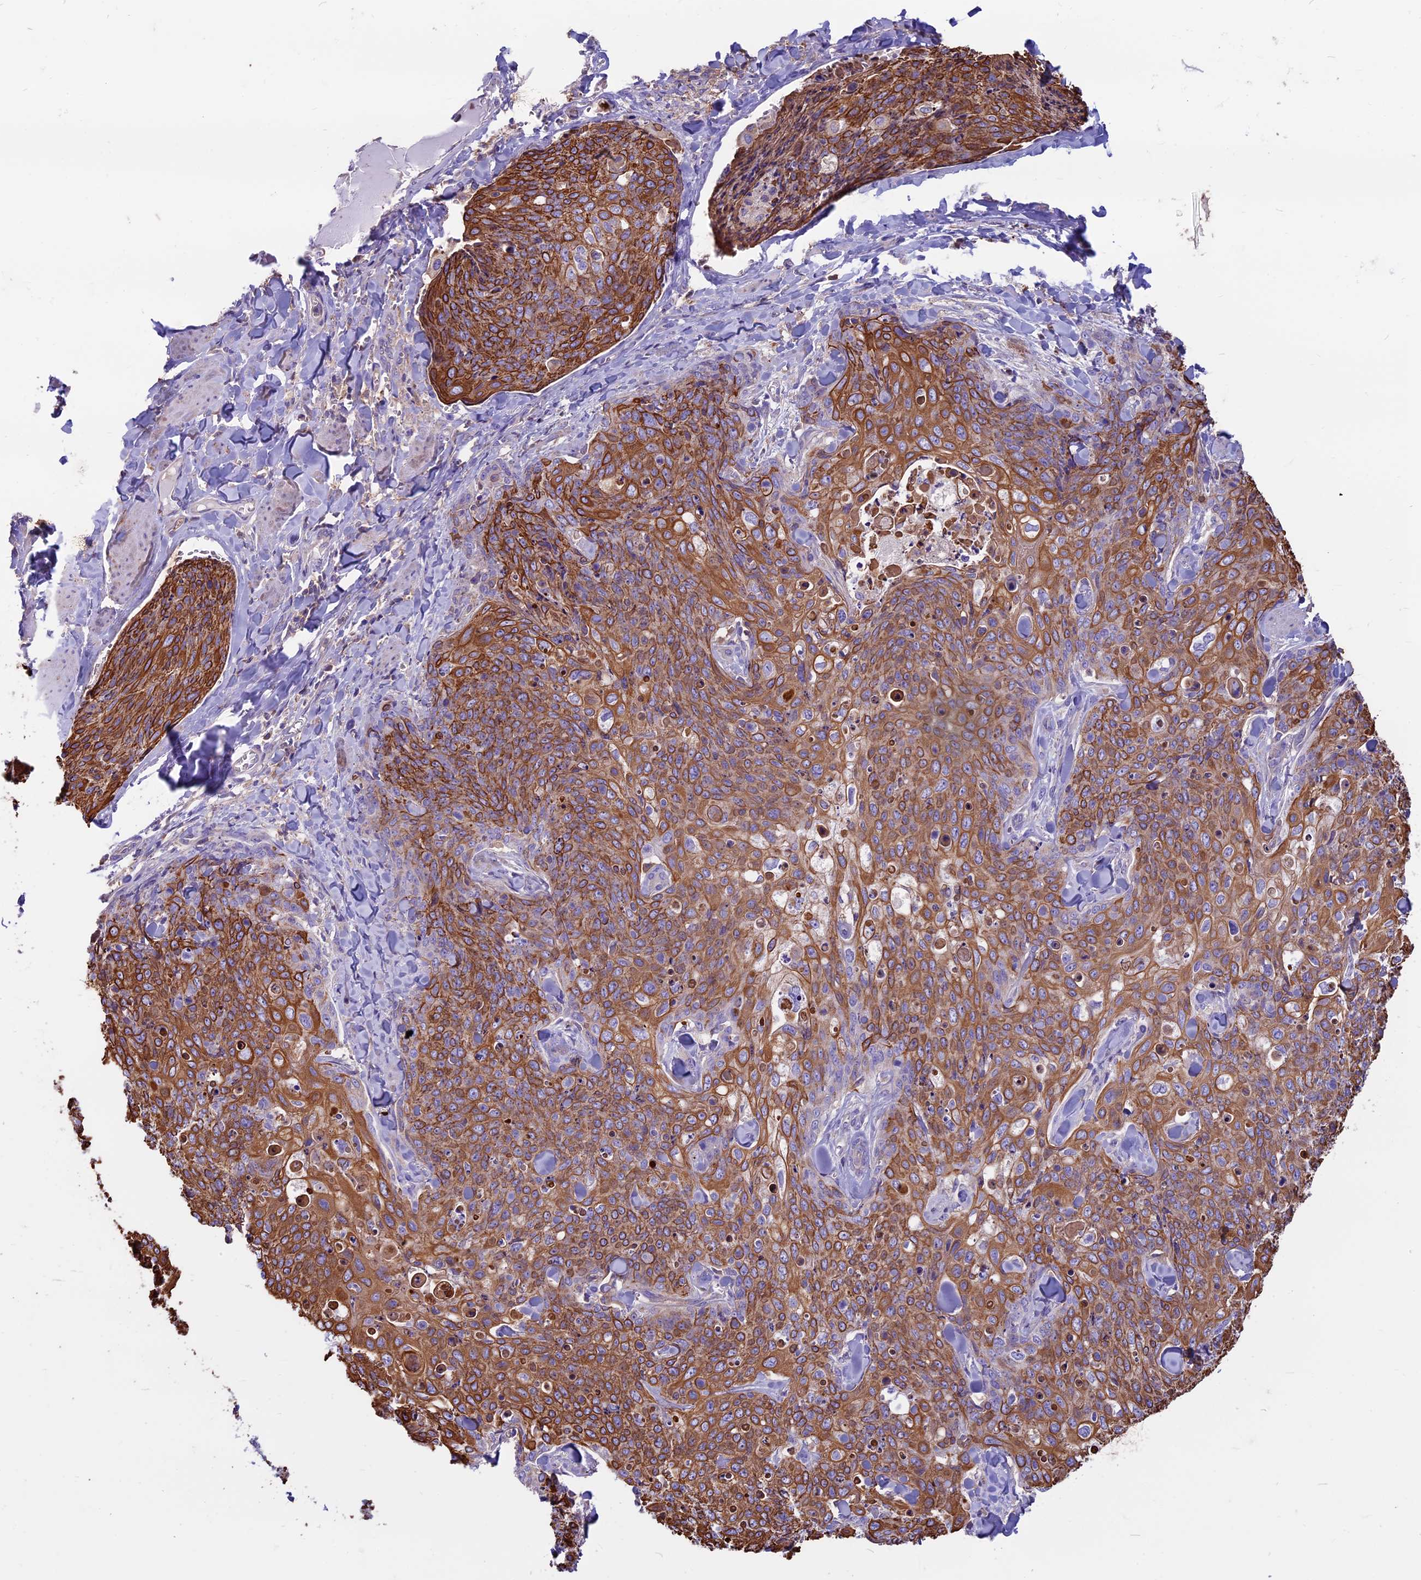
{"staining": {"intensity": "strong", "quantity": ">75%", "location": "cytoplasmic/membranous"}, "tissue": "skin cancer", "cell_type": "Tumor cells", "image_type": "cancer", "snomed": [{"axis": "morphology", "description": "Squamous cell carcinoma, NOS"}, {"axis": "topography", "description": "Skin"}, {"axis": "topography", "description": "Vulva"}], "caption": "A brown stain shows strong cytoplasmic/membranous staining of a protein in squamous cell carcinoma (skin) tumor cells.", "gene": "CDAN1", "patient": {"sex": "female", "age": 85}}